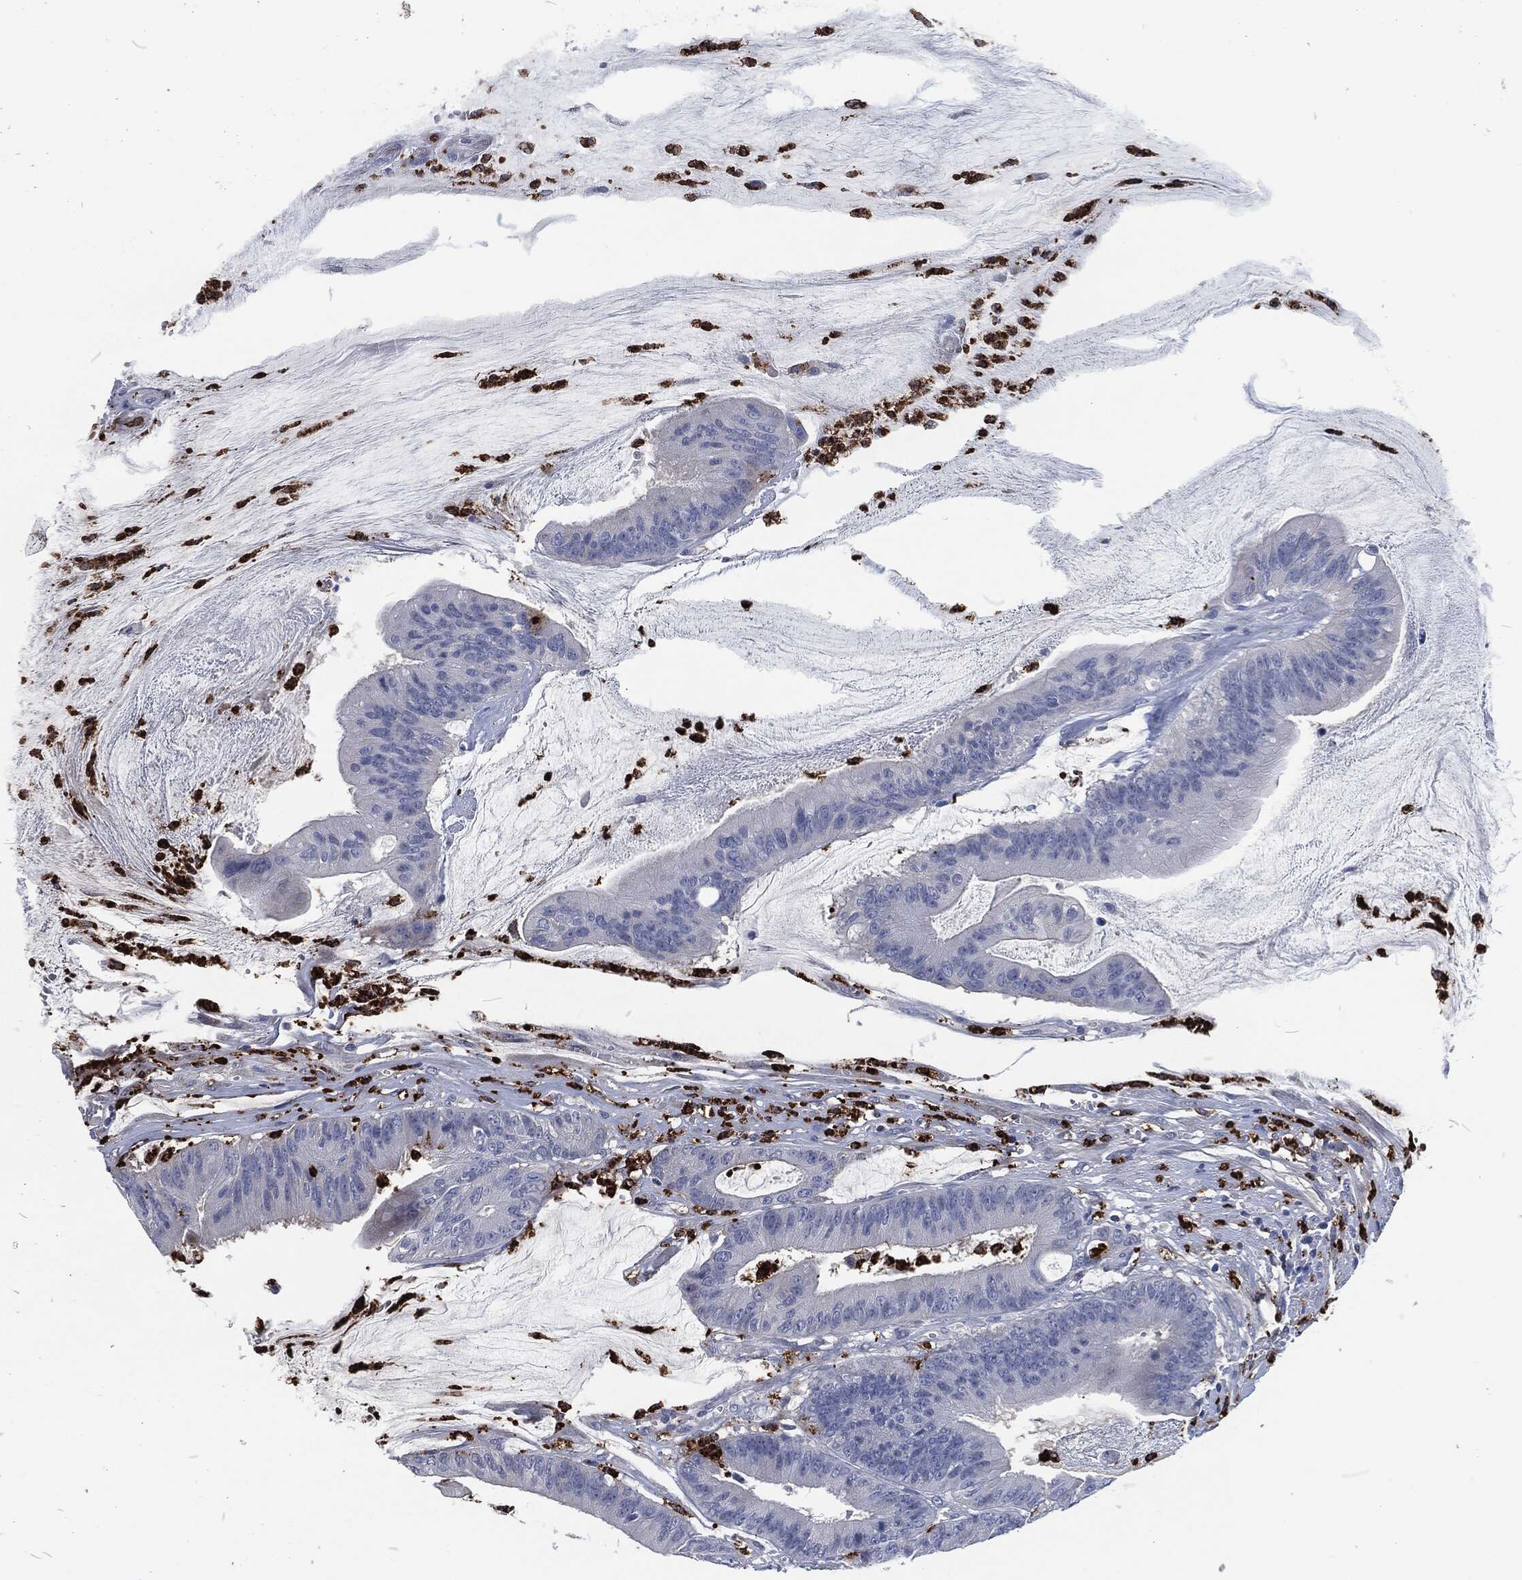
{"staining": {"intensity": "negative", "quantity": "none", "location": "none"}, "tissue": "colorectal cancer", "cell_type": "Tumor cells", "image_type": "cancer", "snomed": [{"axis": "morphology", "description": "Adenocarcinoma, NOS"}, {"axis": "topography", "description": "Colon"}], "caption": "Tumor cells show no significant expression in colorectal adenocarcinoma.", "gene": "MPO", "patient": {"sex": "female", "age": 69}}